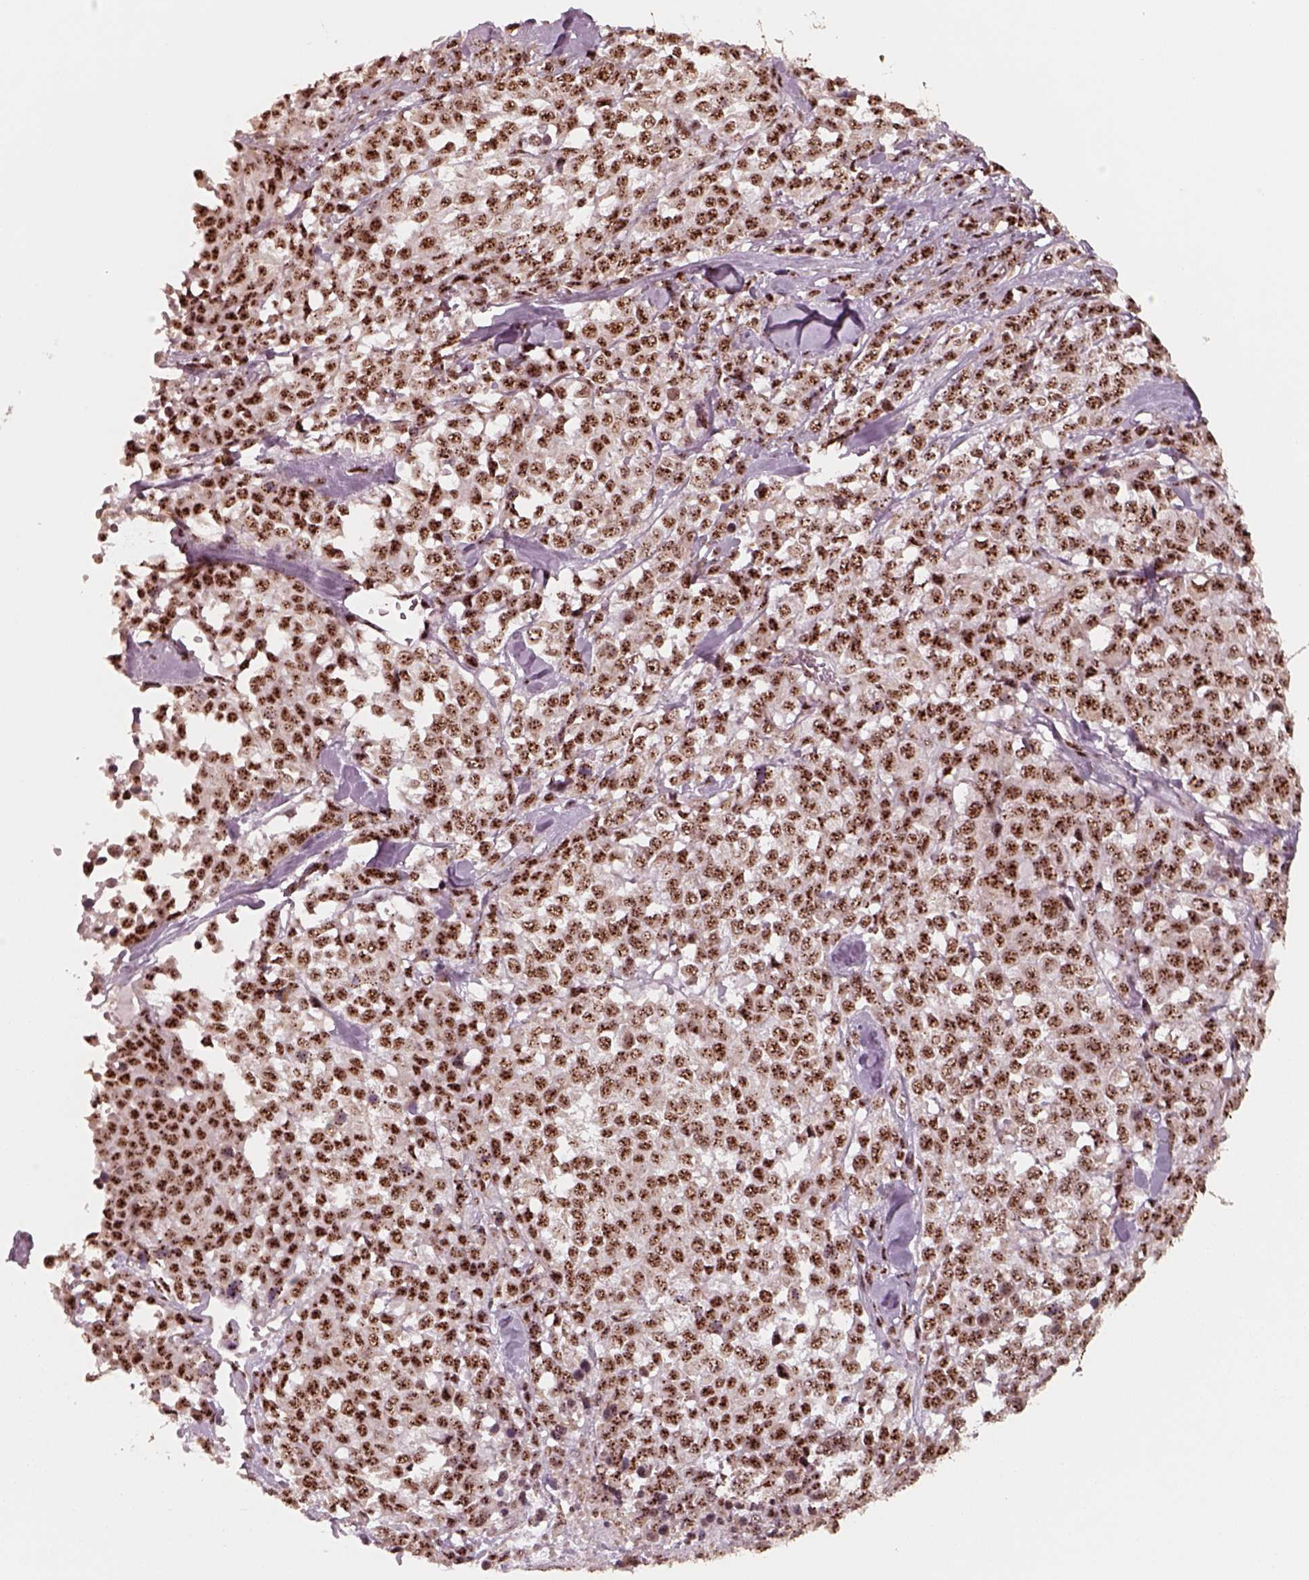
{"staining": {"intensity": "strong", "quantity": ">75%", "location": "nuclear"}, "tissue": "melanoma", "cell_type": "Tumor cells", "image_type": "cancer", "snomed": [{"axis": "morphology", "description": "Malignant melanoma, Metastatic site"}, {"axis": "topography", "description": "Skin"}], "caption": "The micrograph demonstrates staining of malignant melanoma (metastatic site), revealing strong nuclear protein expression (brown color) within tumor cells. The protein is stained brown, and the nuclei are stained in blue (DAB IHC with brightfield microscopy, high magnification).", "gene": "ATXN7L3", "patient": {"sex": "male", "age": 84}}